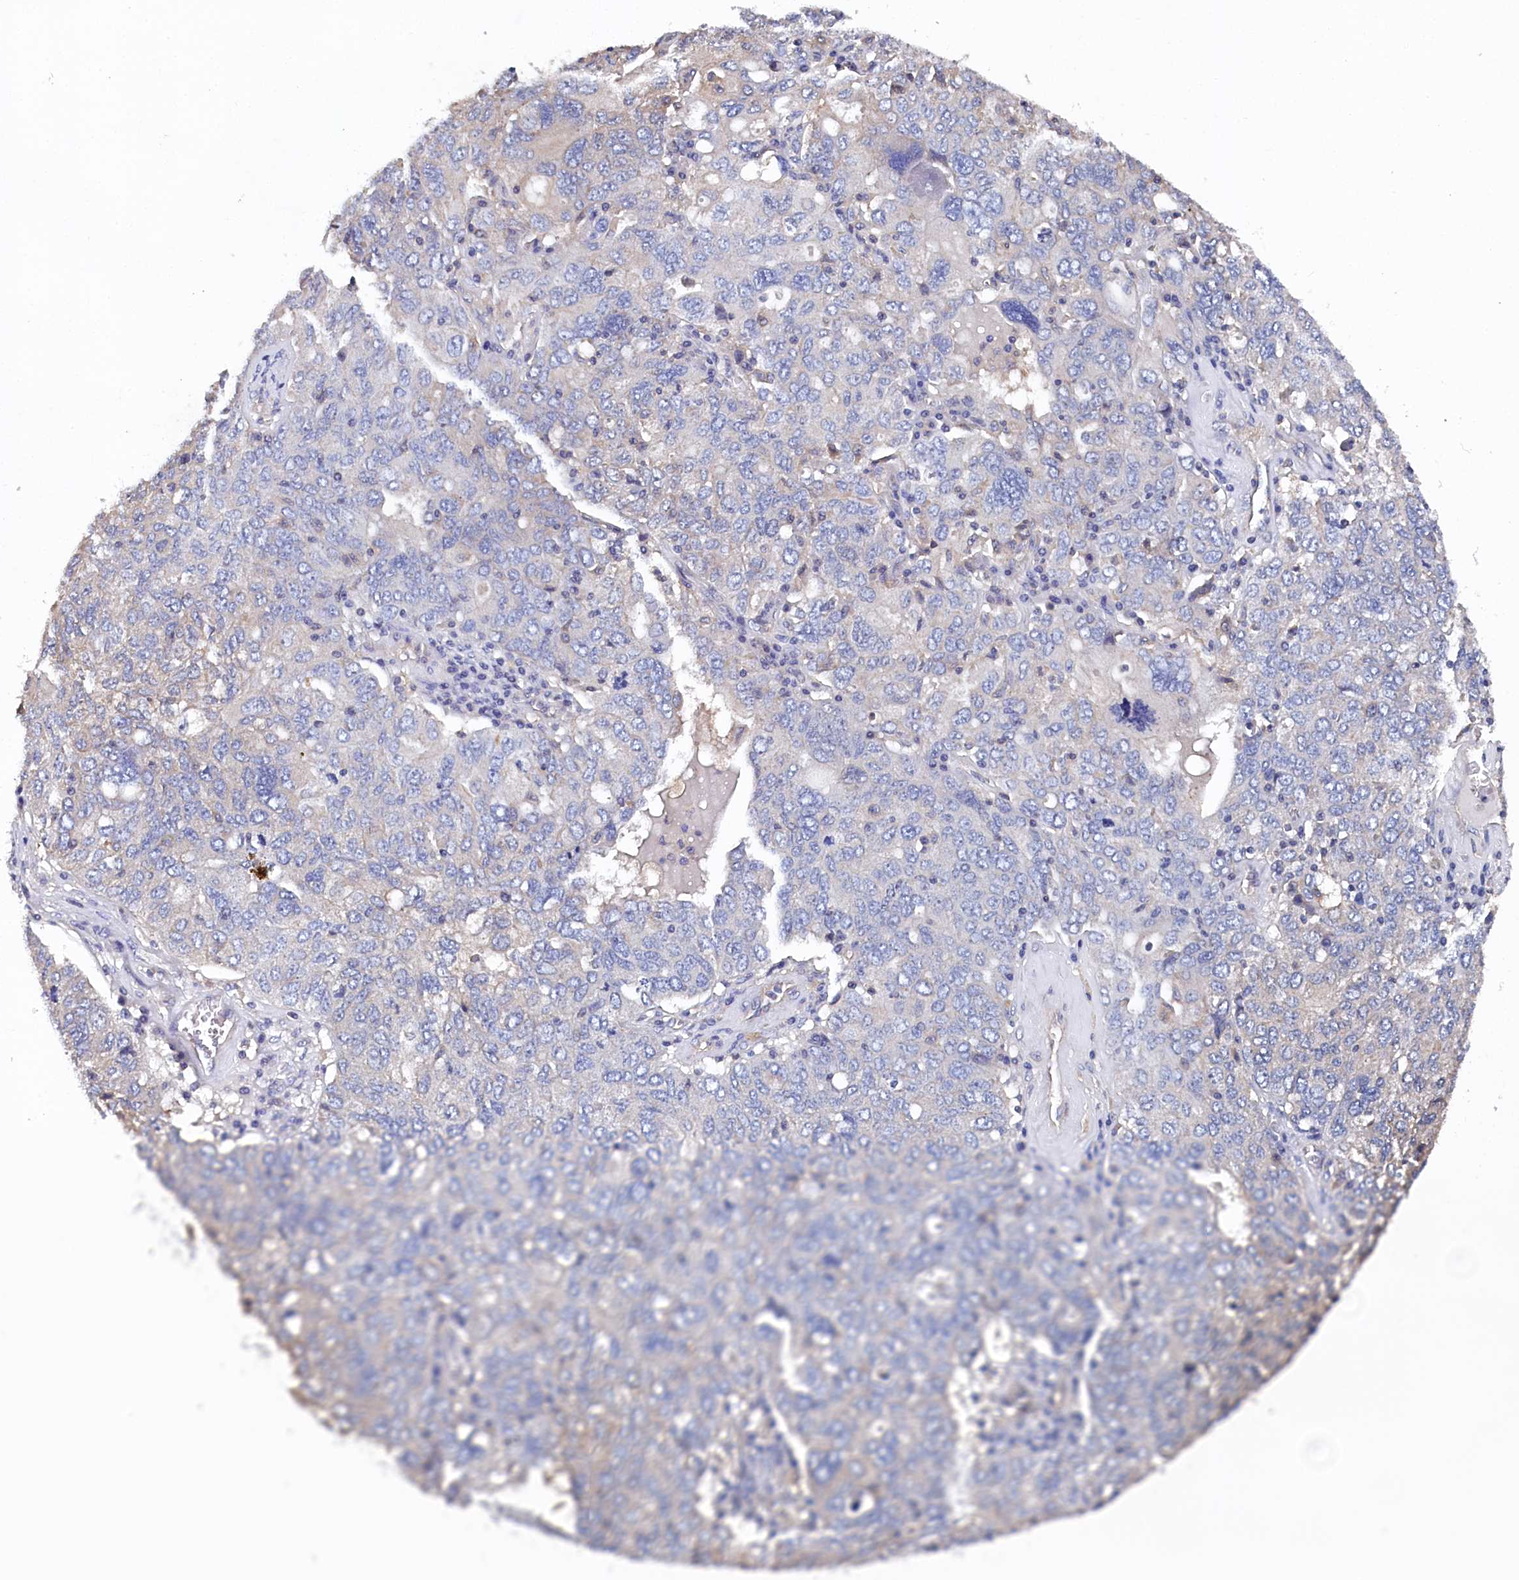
{"staining": {"intensity": "negative", "quantity": "none", "location": "none"}, "tissue": "ovarian cancer", "cell_type": "Tumor cells", "image_type": "cancer", "snomed": [{"axis": "morphology", "description": "Carcinoma, endometroid"}, {"axis": "topography", "description": "Ovary"}], "caption": "This is an immunohistochemistry image of endometroid carcinoma (ovarian). There is no positivity in tumor cells.", "gene": "BHMT", "patient": {"sex": "female", "age": 62}}